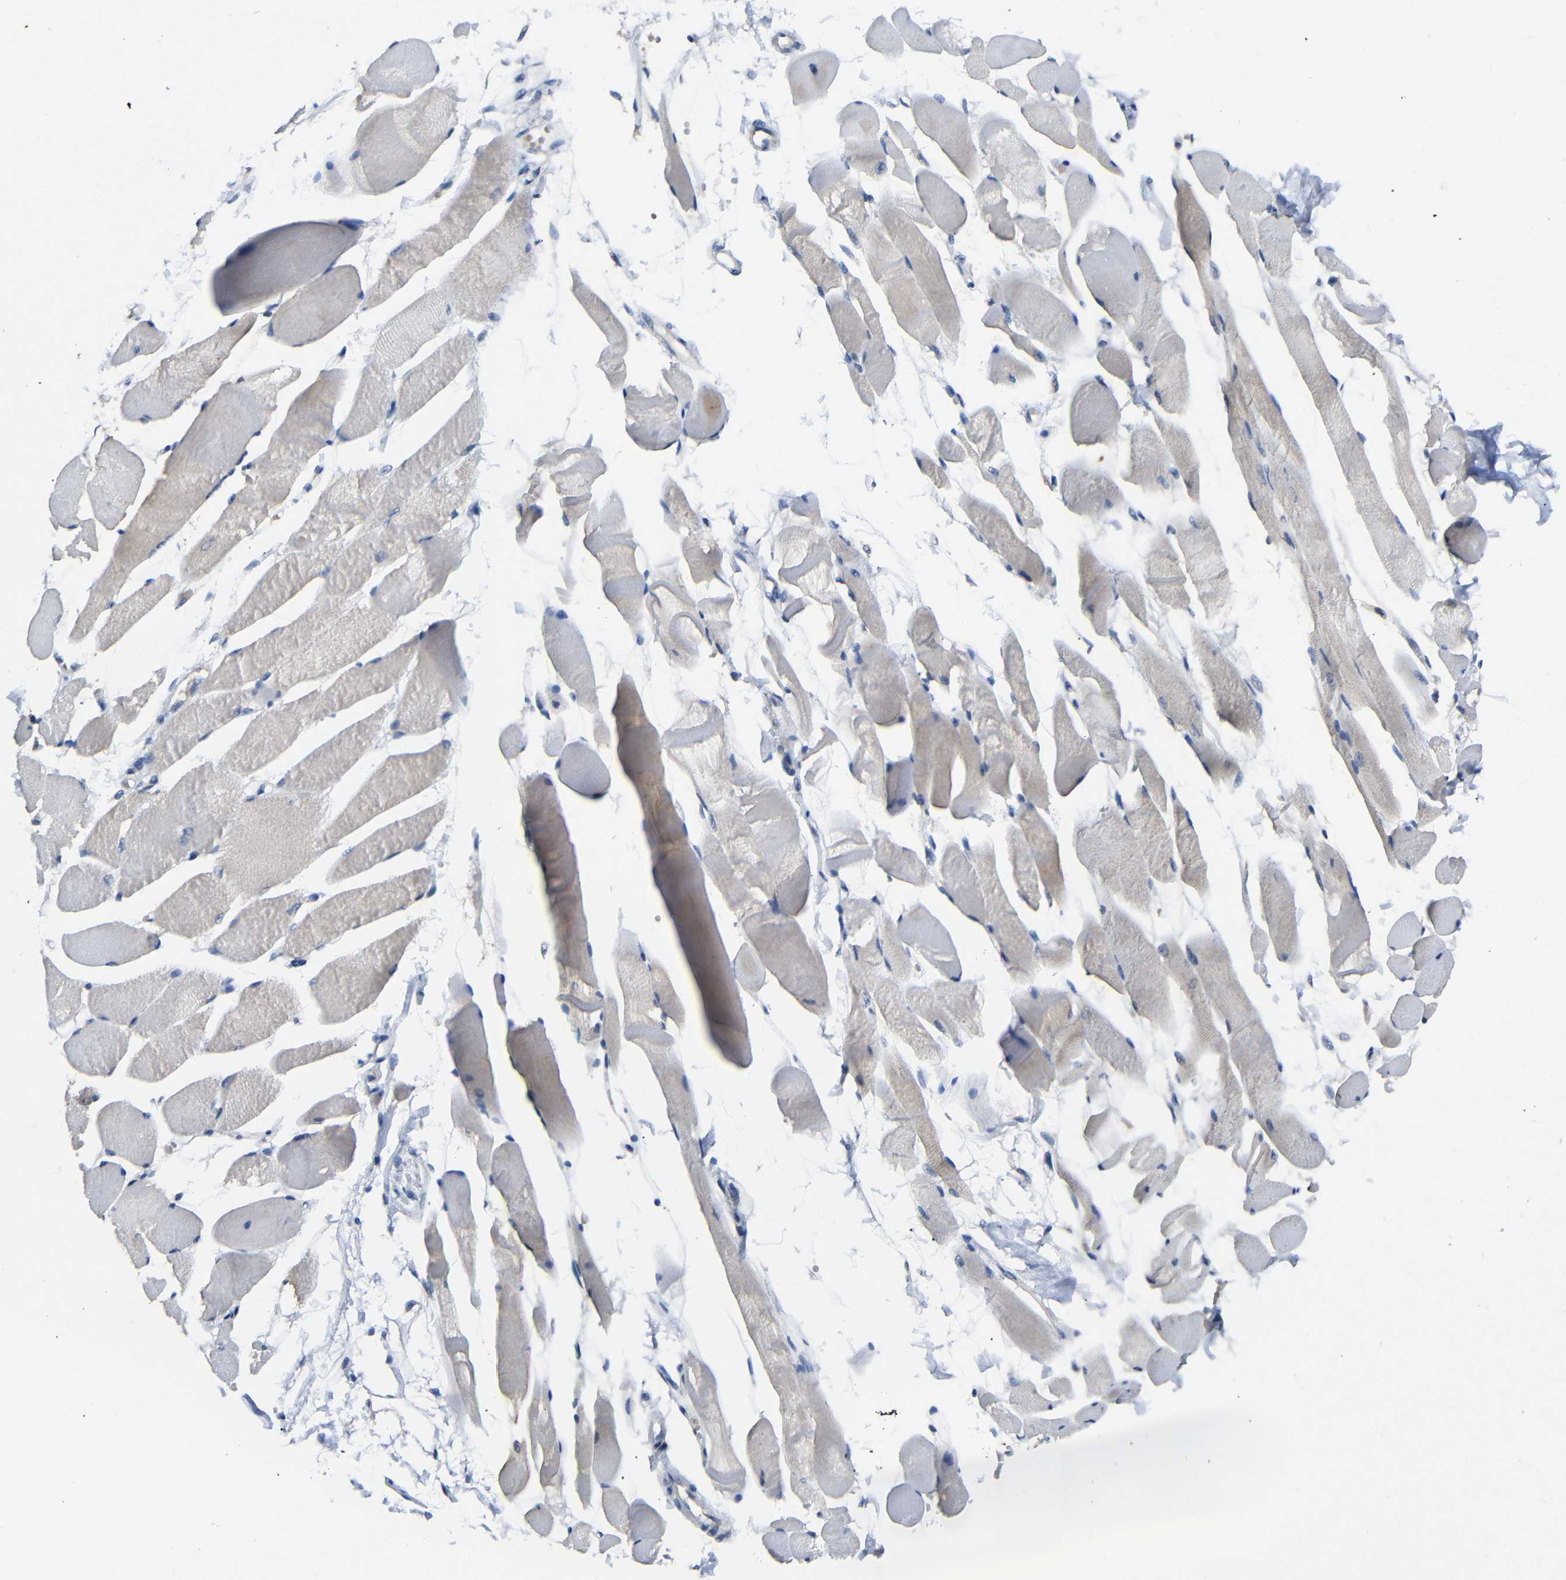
{"staining": {"intensity": "weak", "quantity": "<25%", "location": "cytoplasmic/membranous"}, "tissue": "skeletal muscle", "cell_type": "Myocytes", "image_type": "normal", "snomed": [{"axis": "morphology", "description": "Normal tissue, NOS"}, {"axis": "topography", "description": "Skeletal muscle"}, {"axis": "topography", "description": "Peripheral nerve tissue"}], "caption": "DAB immunohistochemical staining of normal skeletal muscle shows no significant staining in myocytes.", "gene": "HNF1A", "patient": {"sex": "female", "age": 84}}